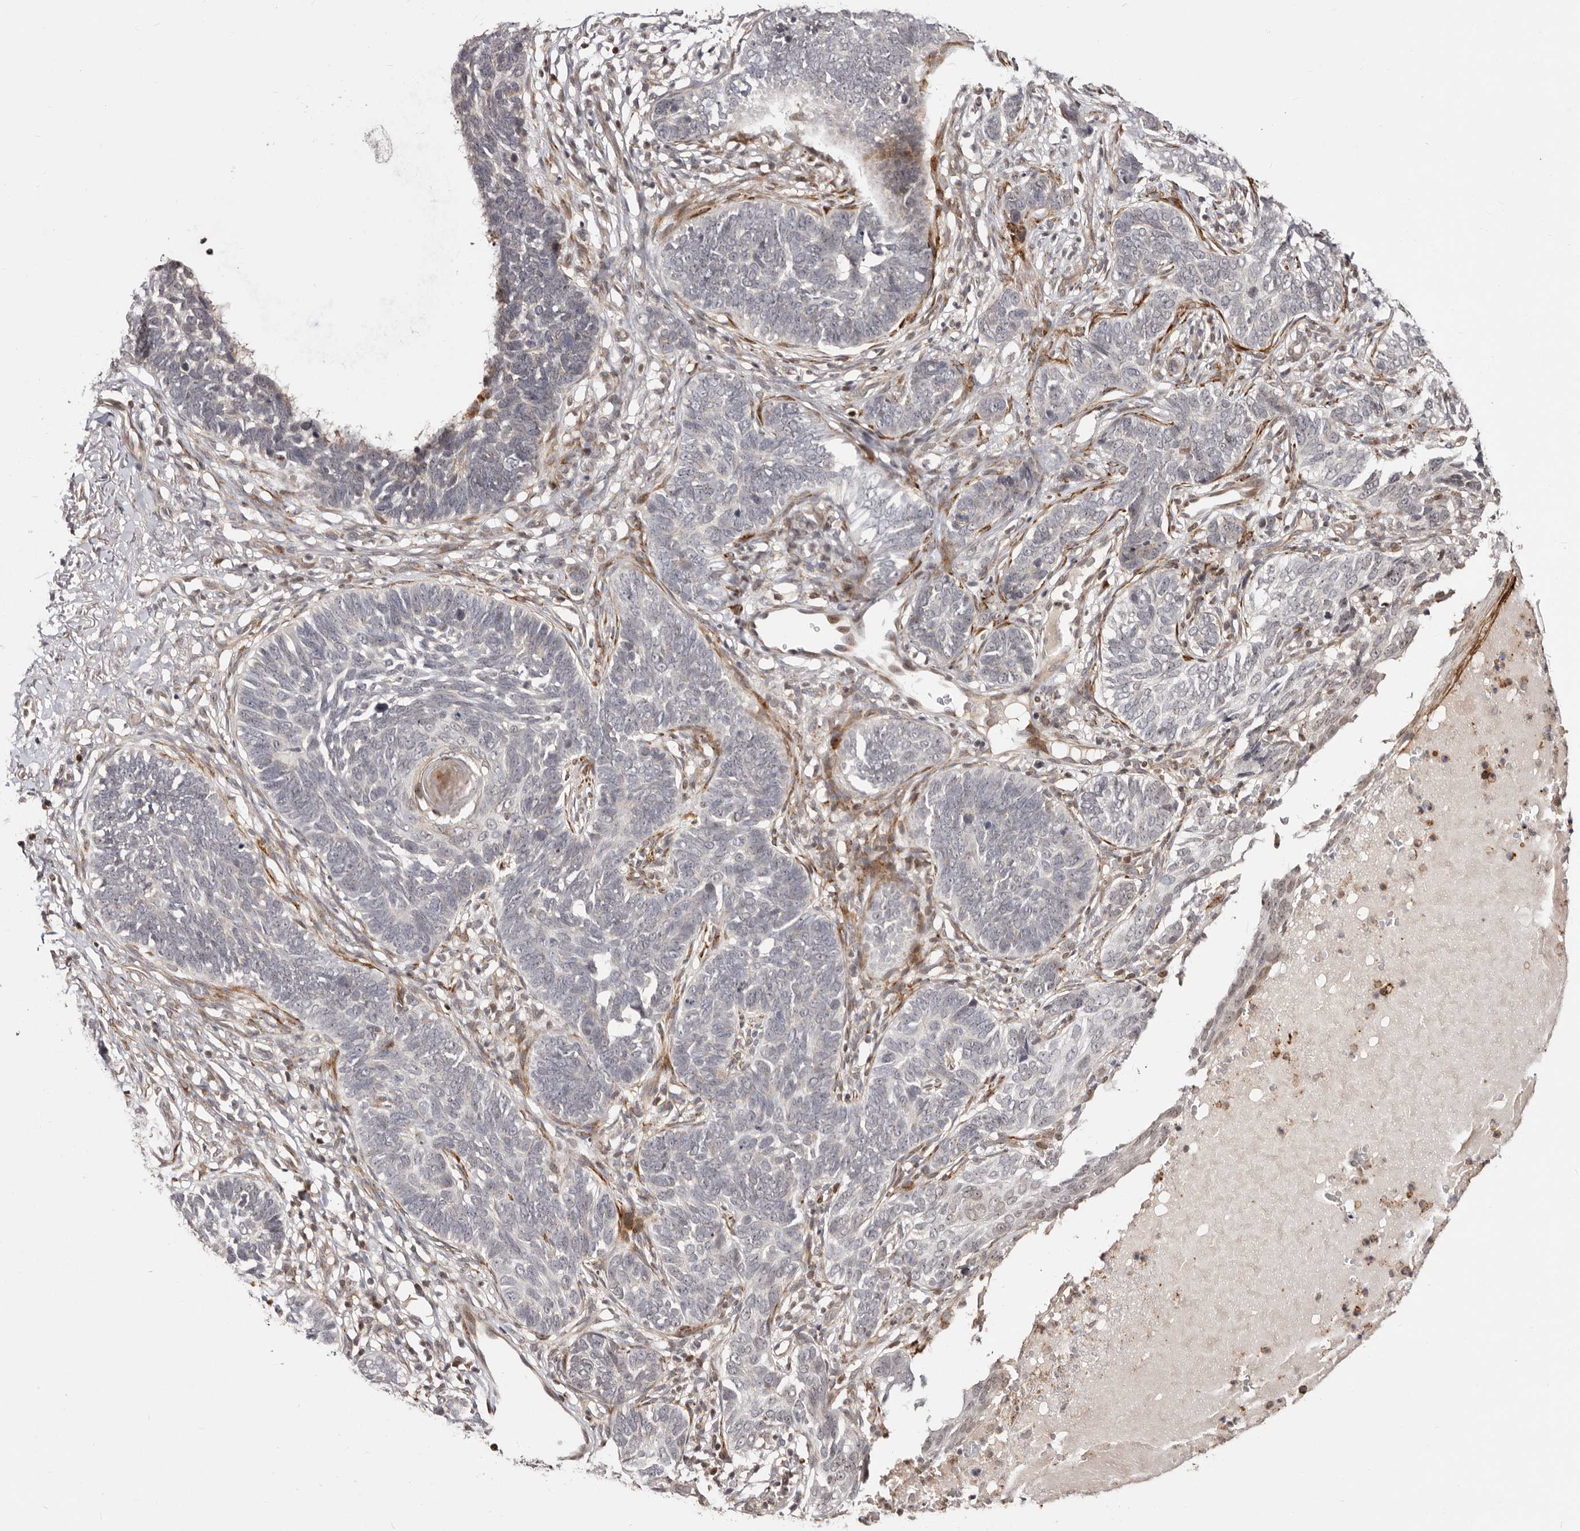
{"staining": {"intensity": "negative", "quantity": "none", "location": "none"}, "tissue": "skin cancer", "cell_type": "Tumor cells", "image_type": "cancer", "snomed": [{"axis": "morphology", "description": "Normal tissue, NOS"}, {"axis": "morphology", "description": "Basal cell carcinoma"}, {"axis": "topography", "description": "Skin"}], "caption": "High magnification brightfield microscopy of skin cancer stained with DAB (3,3'-diaminobenzidine) (brown) and counterstained with hematoxylin (blue): tumor cells show no significant positivity.", "gene": "SRCAP", "patient": {"sex": "male", "age": 77}}